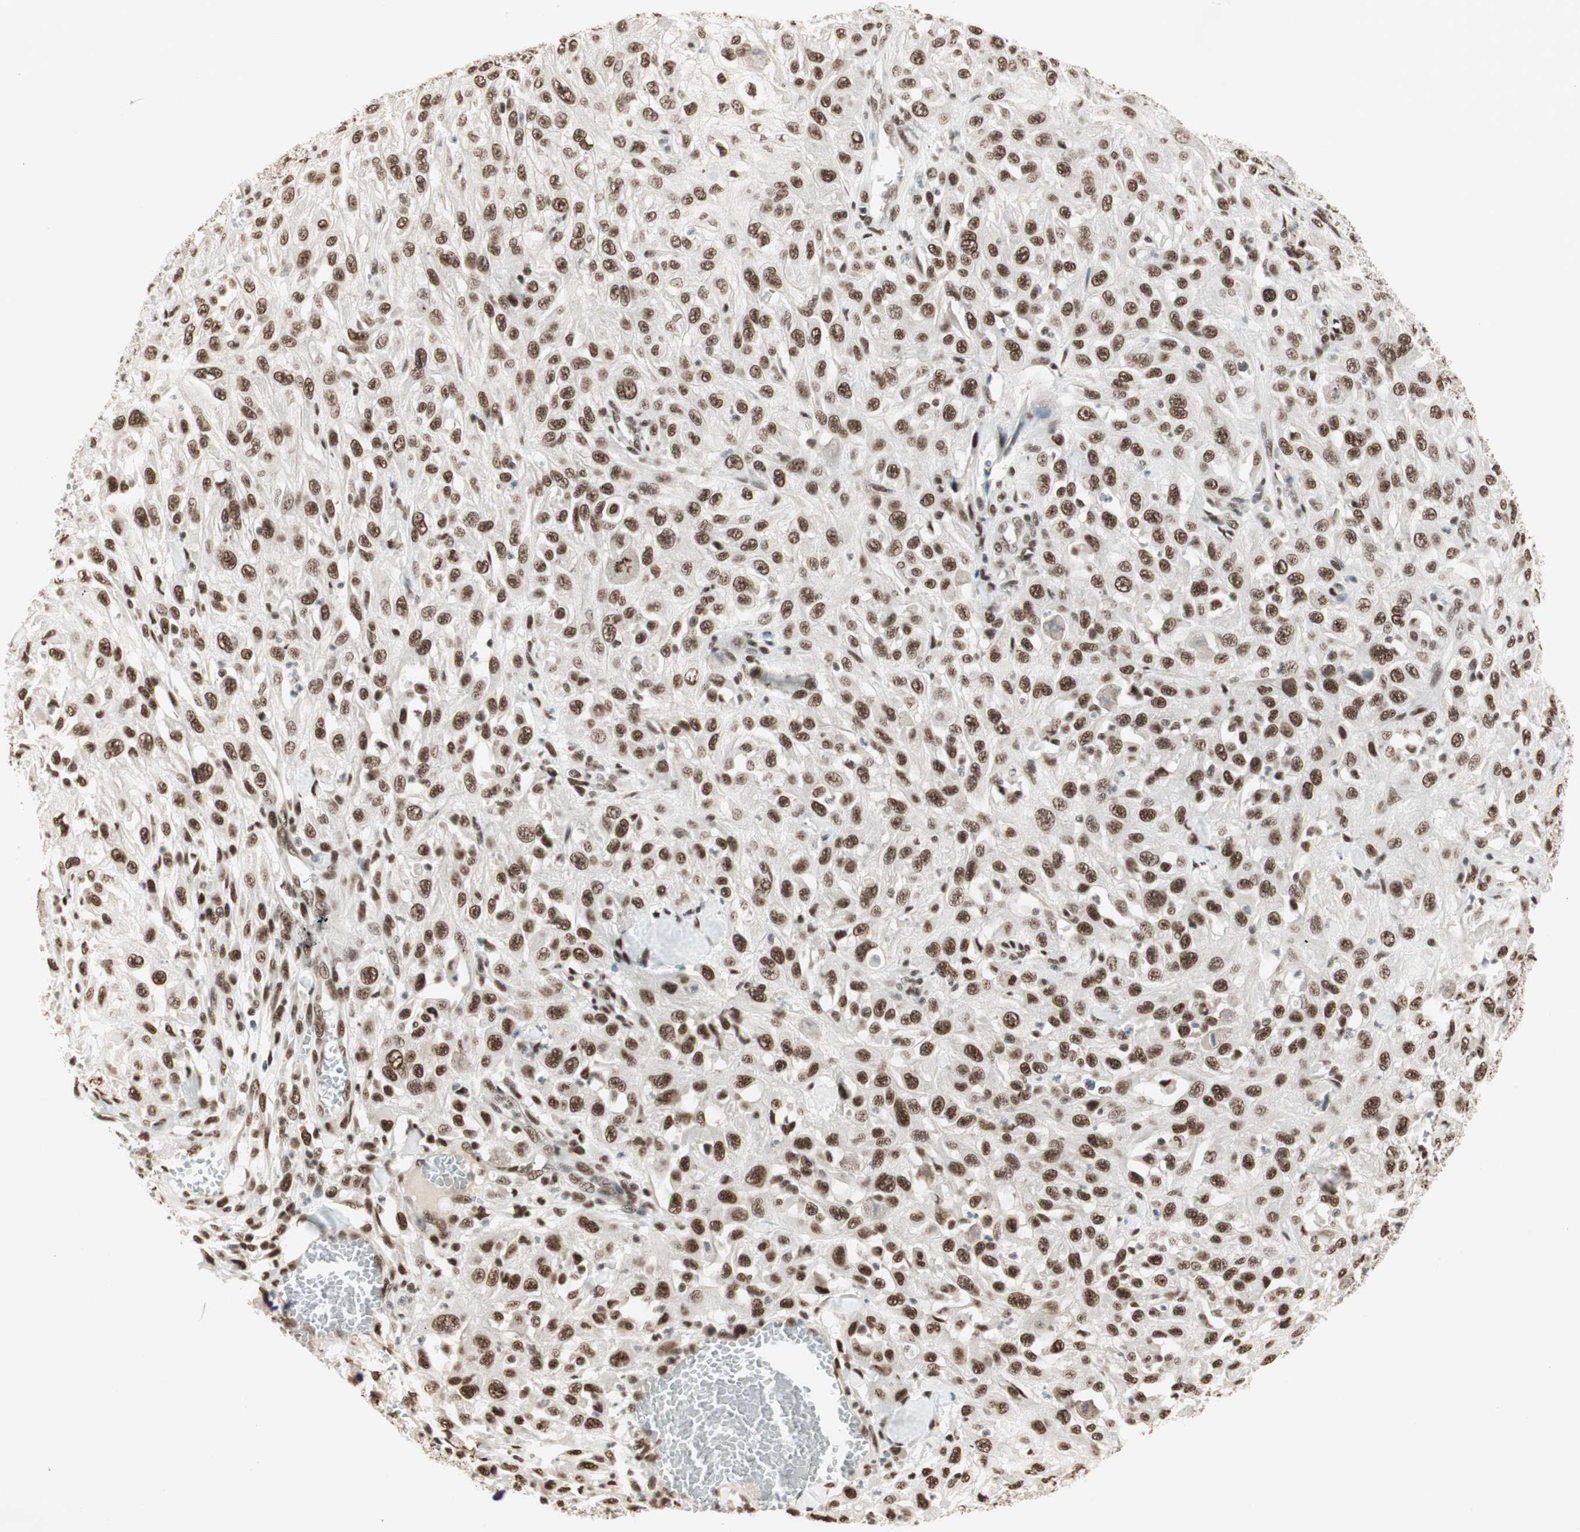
{"staining": {"intensity": "strong", "quantity": ">75%", "location": "nuclear"}, "tissue": "skin cancer", "cell_type": "Tumor cells", "image_type": "cancer", "snomed": [{"axis": "morphology", "description": "Squamous cell carcinoma, NOS"}, {"axis": "morphology", "description": "Squamous cell carcinoma, metastatic, NOS"}, {"axis": "topography", "description": "Skin"}, {"axis": "topography", "description": "Lymph node"}], "caption": "A micrograph showing strong nuclear positivity in approximately >75% of tumor cells in squamous cell carcinoma (skin), as visualized by brown immunohistochemical staining.", "gene": "SMARCE1", "patient": {"sex": "male", "age": 75}}